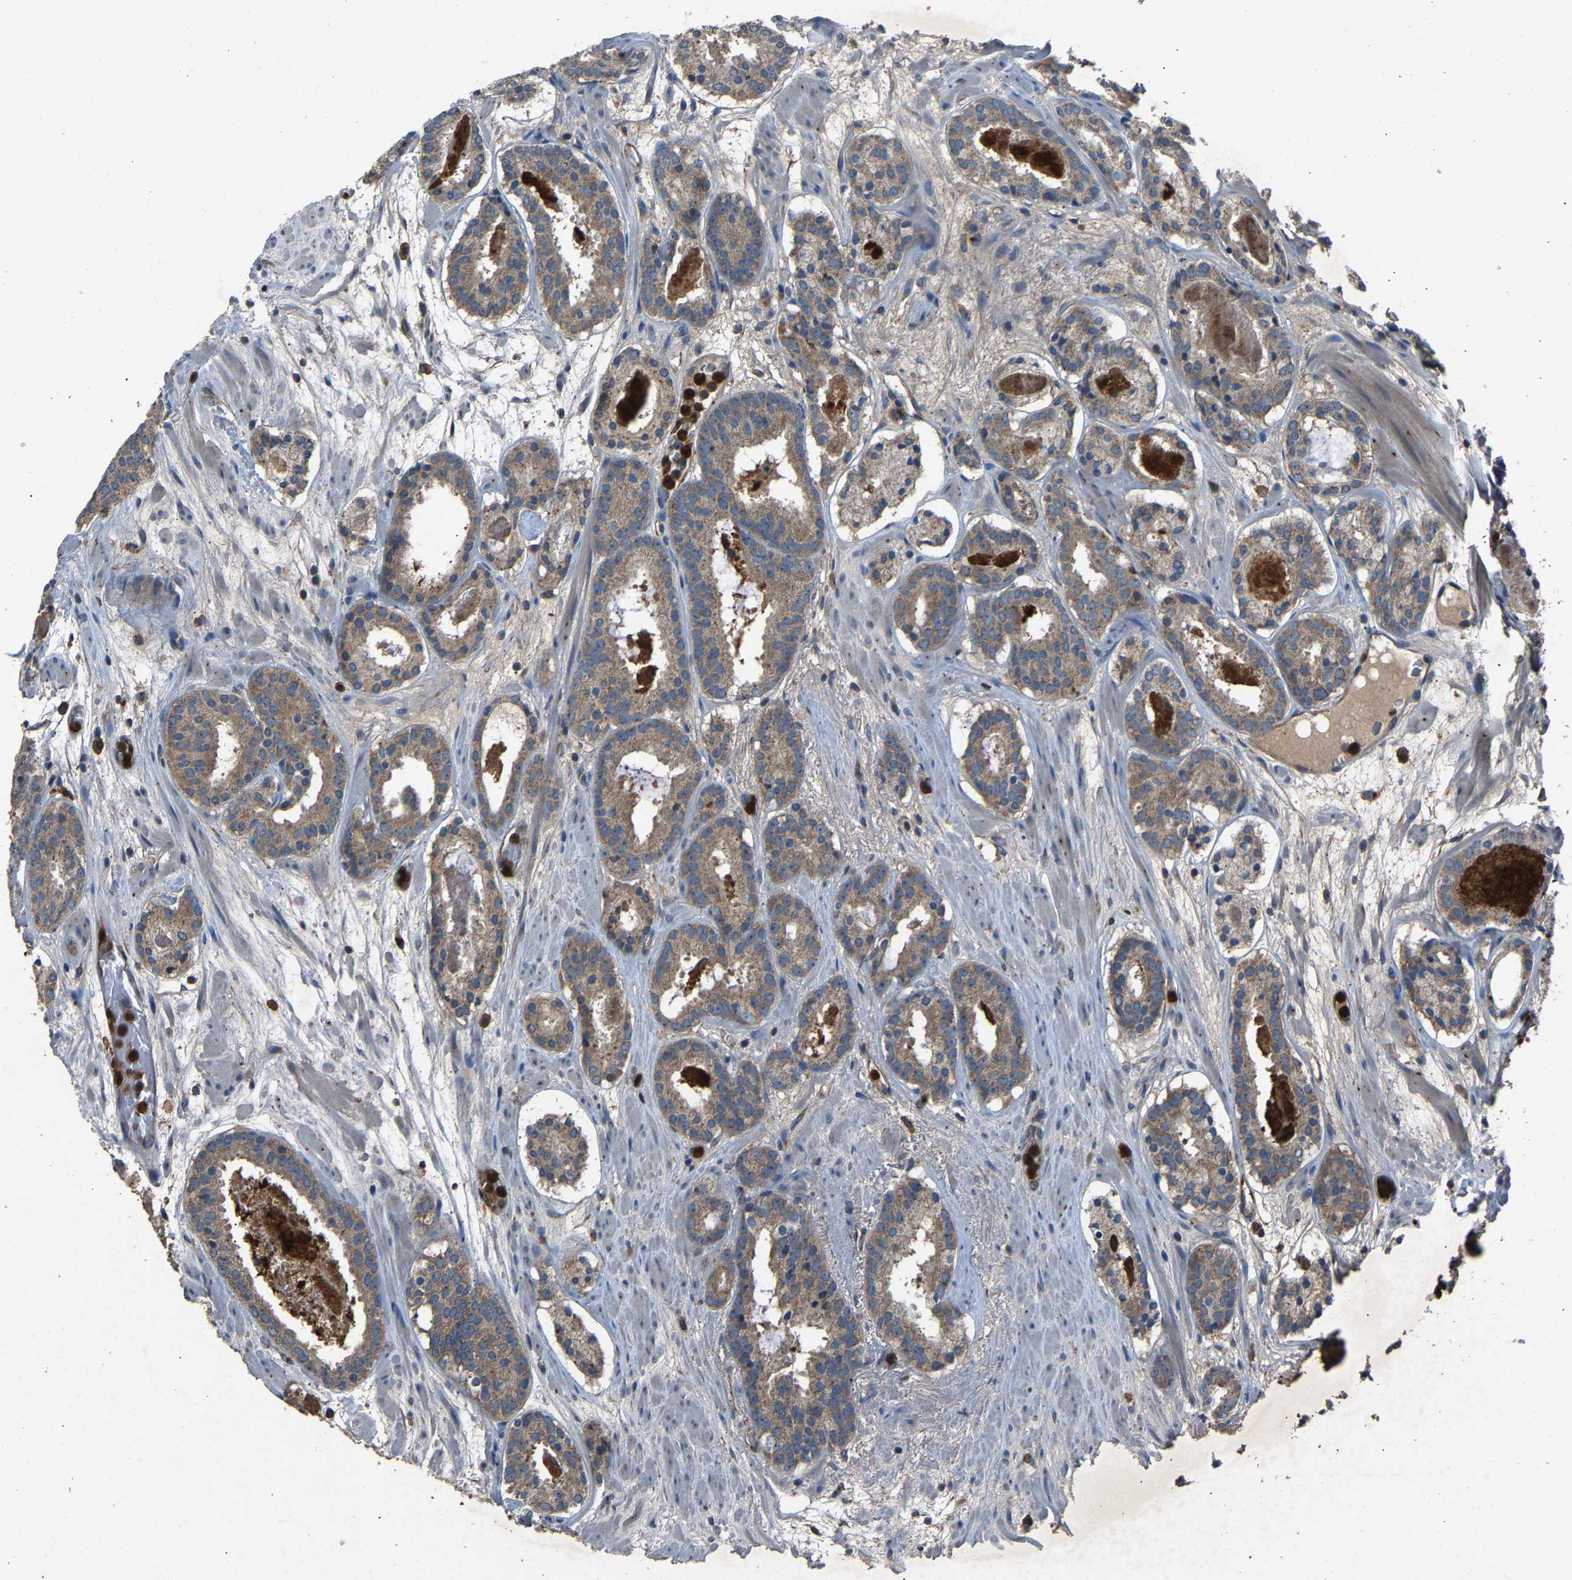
{"staining": {"intensity": "weak", "quantity": ">75%", "location": "cytoplasmic/membranous"}, "tissue": "prostate cancer", "cell_type": "Tumor cells", "image_type": "cancer", "snomed": [{"axis": "morphology", "description": "Adenocarcinoma, Low grade"}, {"axis": "topography", "description": "Prostate"}], "caption": "Prostate cancer stained for a protein (brown) displays weak cytoplasmic/membranous positive expression in approximately >75% of tumor cells.", "gene": "PPID", "patient": {"sex": "male", "age": 69}}